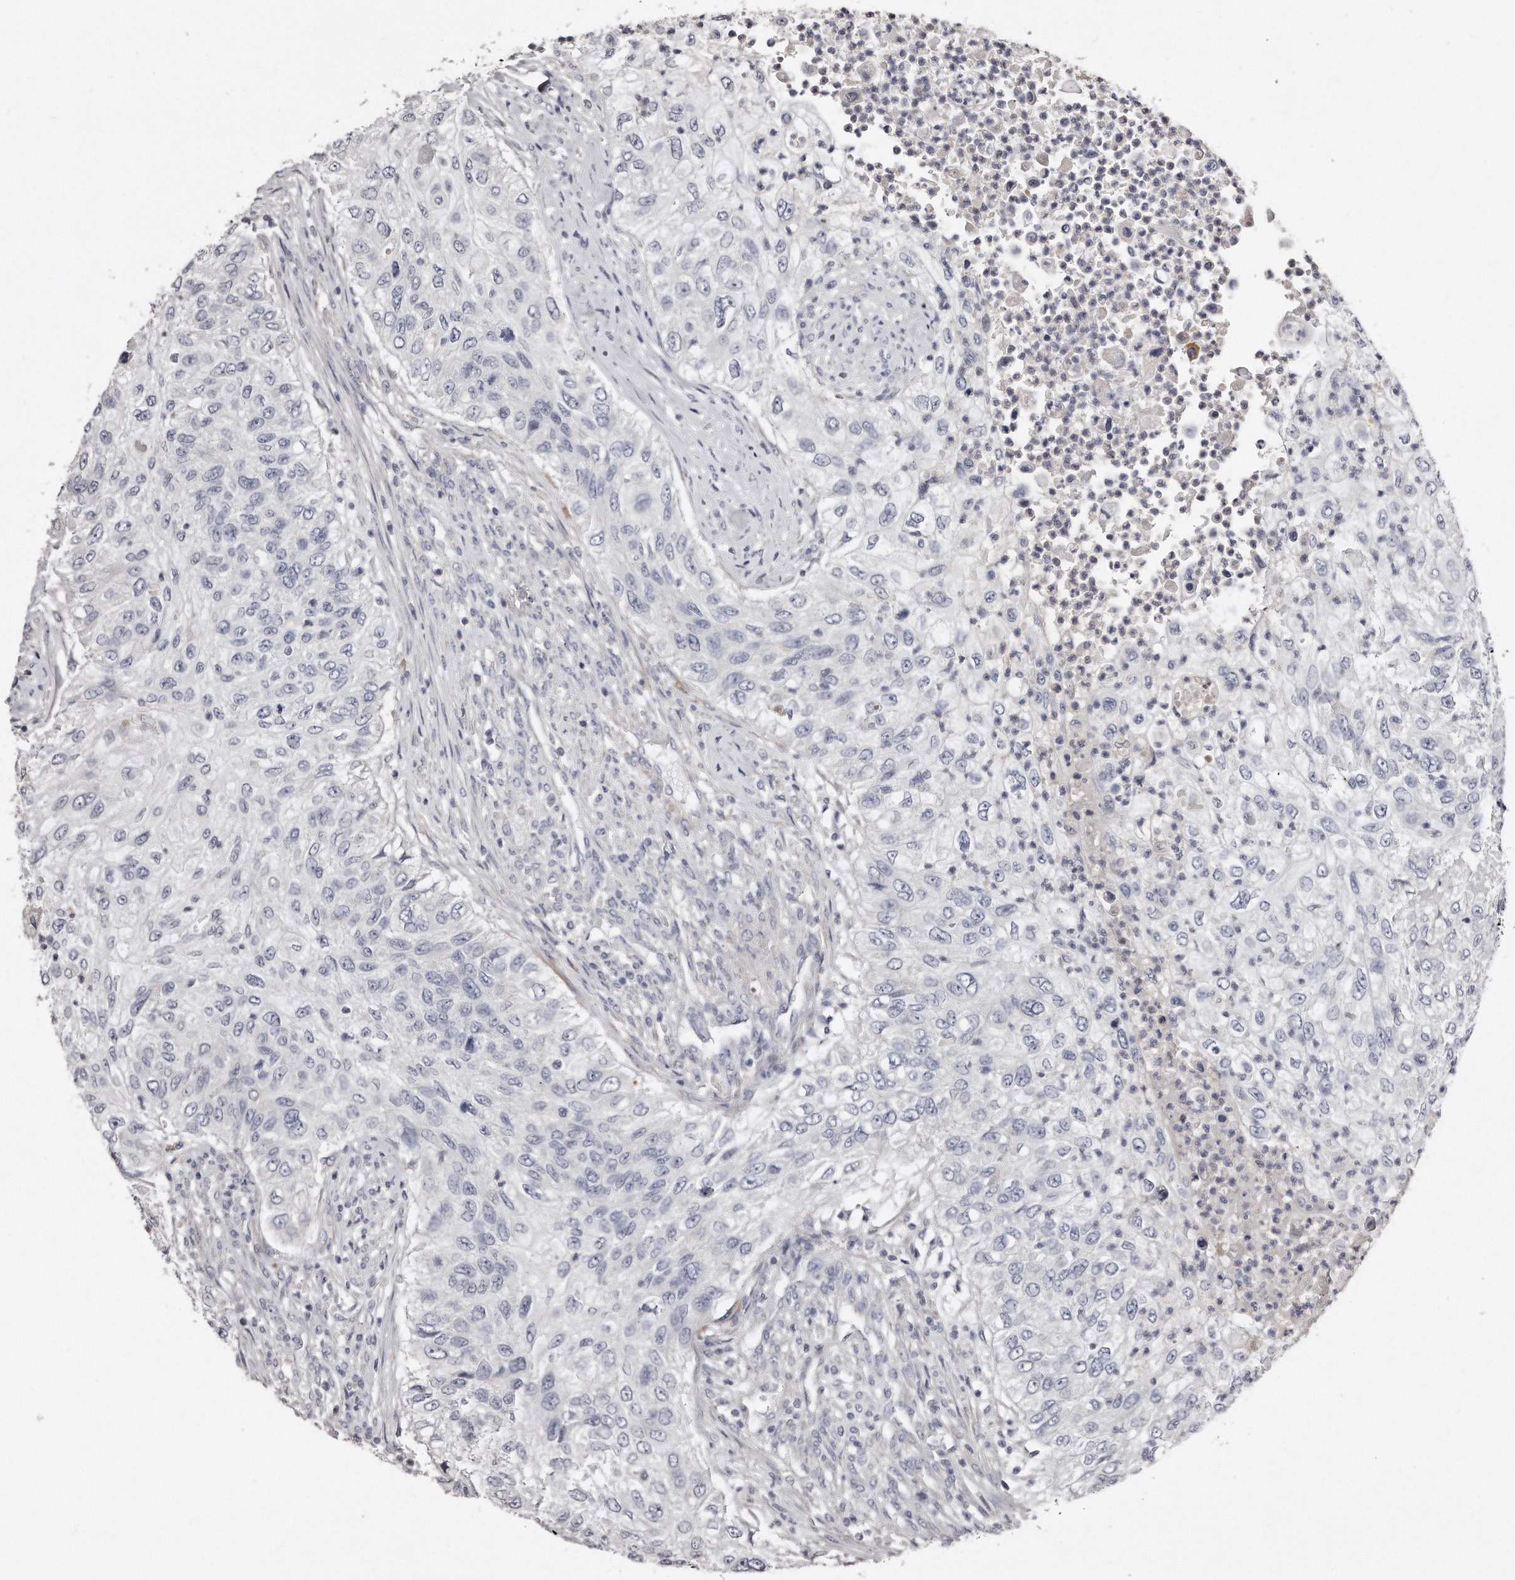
{"staining": {"intensity": "negative", "quantity": "none", "location": "none"}, "tissue": "urothelial cancer", "cell_type": "Tumor cells", "image_type": "cancer", "snomed": [{"axis": "morphology", "description": "Urothelial carcinoma, High grade"}, {"axis": "topography", "description": "Urinary bladder"}], "caption": "The histopathology image reveals no staining of tumor cells in high-grade urothelial carcinoma.", "gene": "LMOD1", "patient": {"sex": "female", "age": 60}}